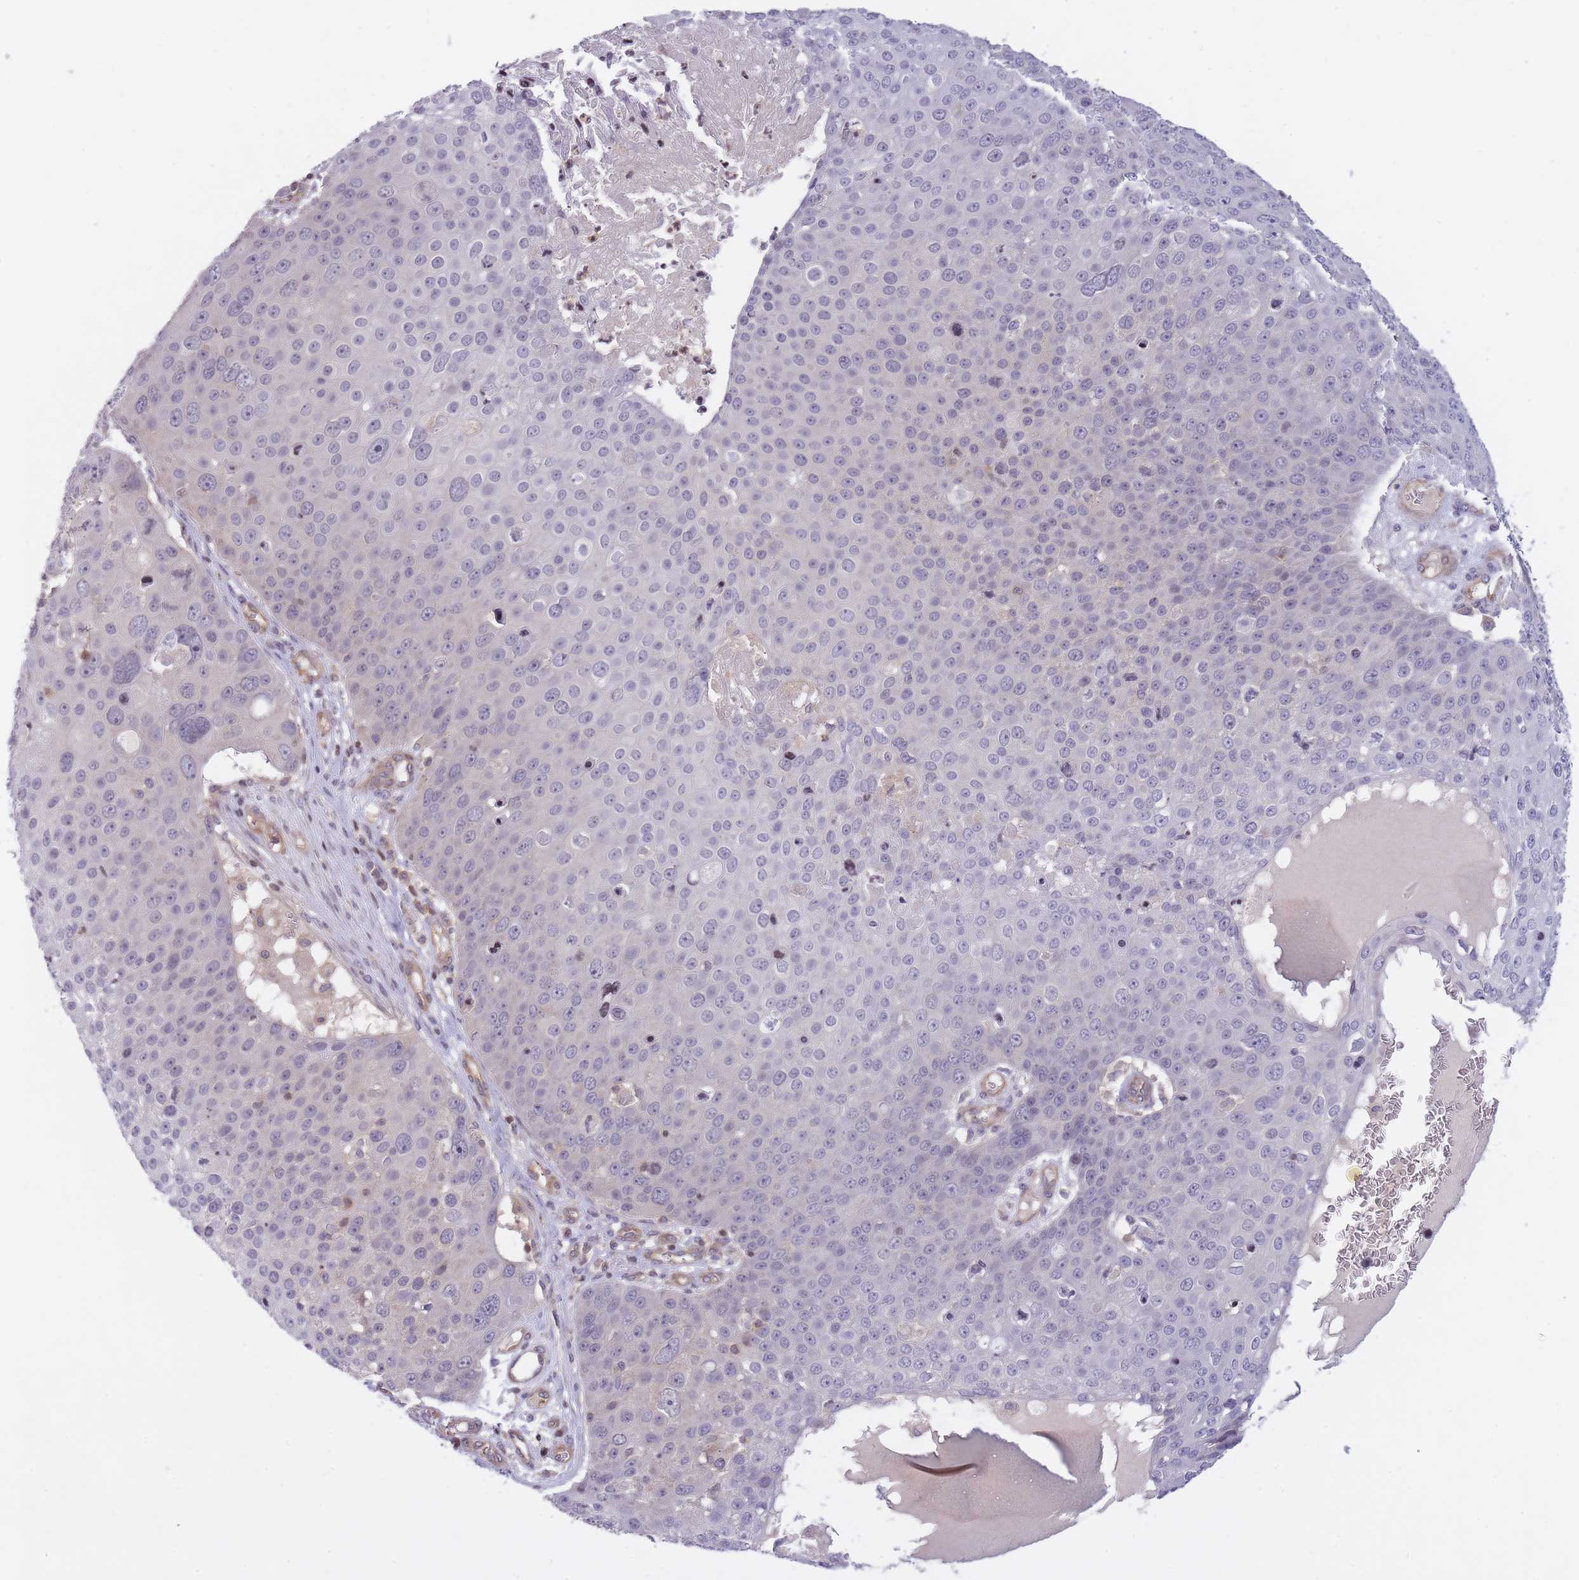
{"staining": {"intensity": "negative", "quantity": "none", "location": "none"}, "tissue": "skin cancer", "cell_type": "Tumor cells", "image_type": "cancer", "snomed": [{"axis": "morphology", "description": "Squamous cell carcinoma, NOS"}, {"axis": "topography", "description": "Skin"}], "caption": "Human skin squamous cell carcinoma stained for a protein using immunohistochemistry (IHC) demonstrates no staining in tumor cells.", "gene": "SLC35F5", "patient": {"sex": "male", "age": 71}}